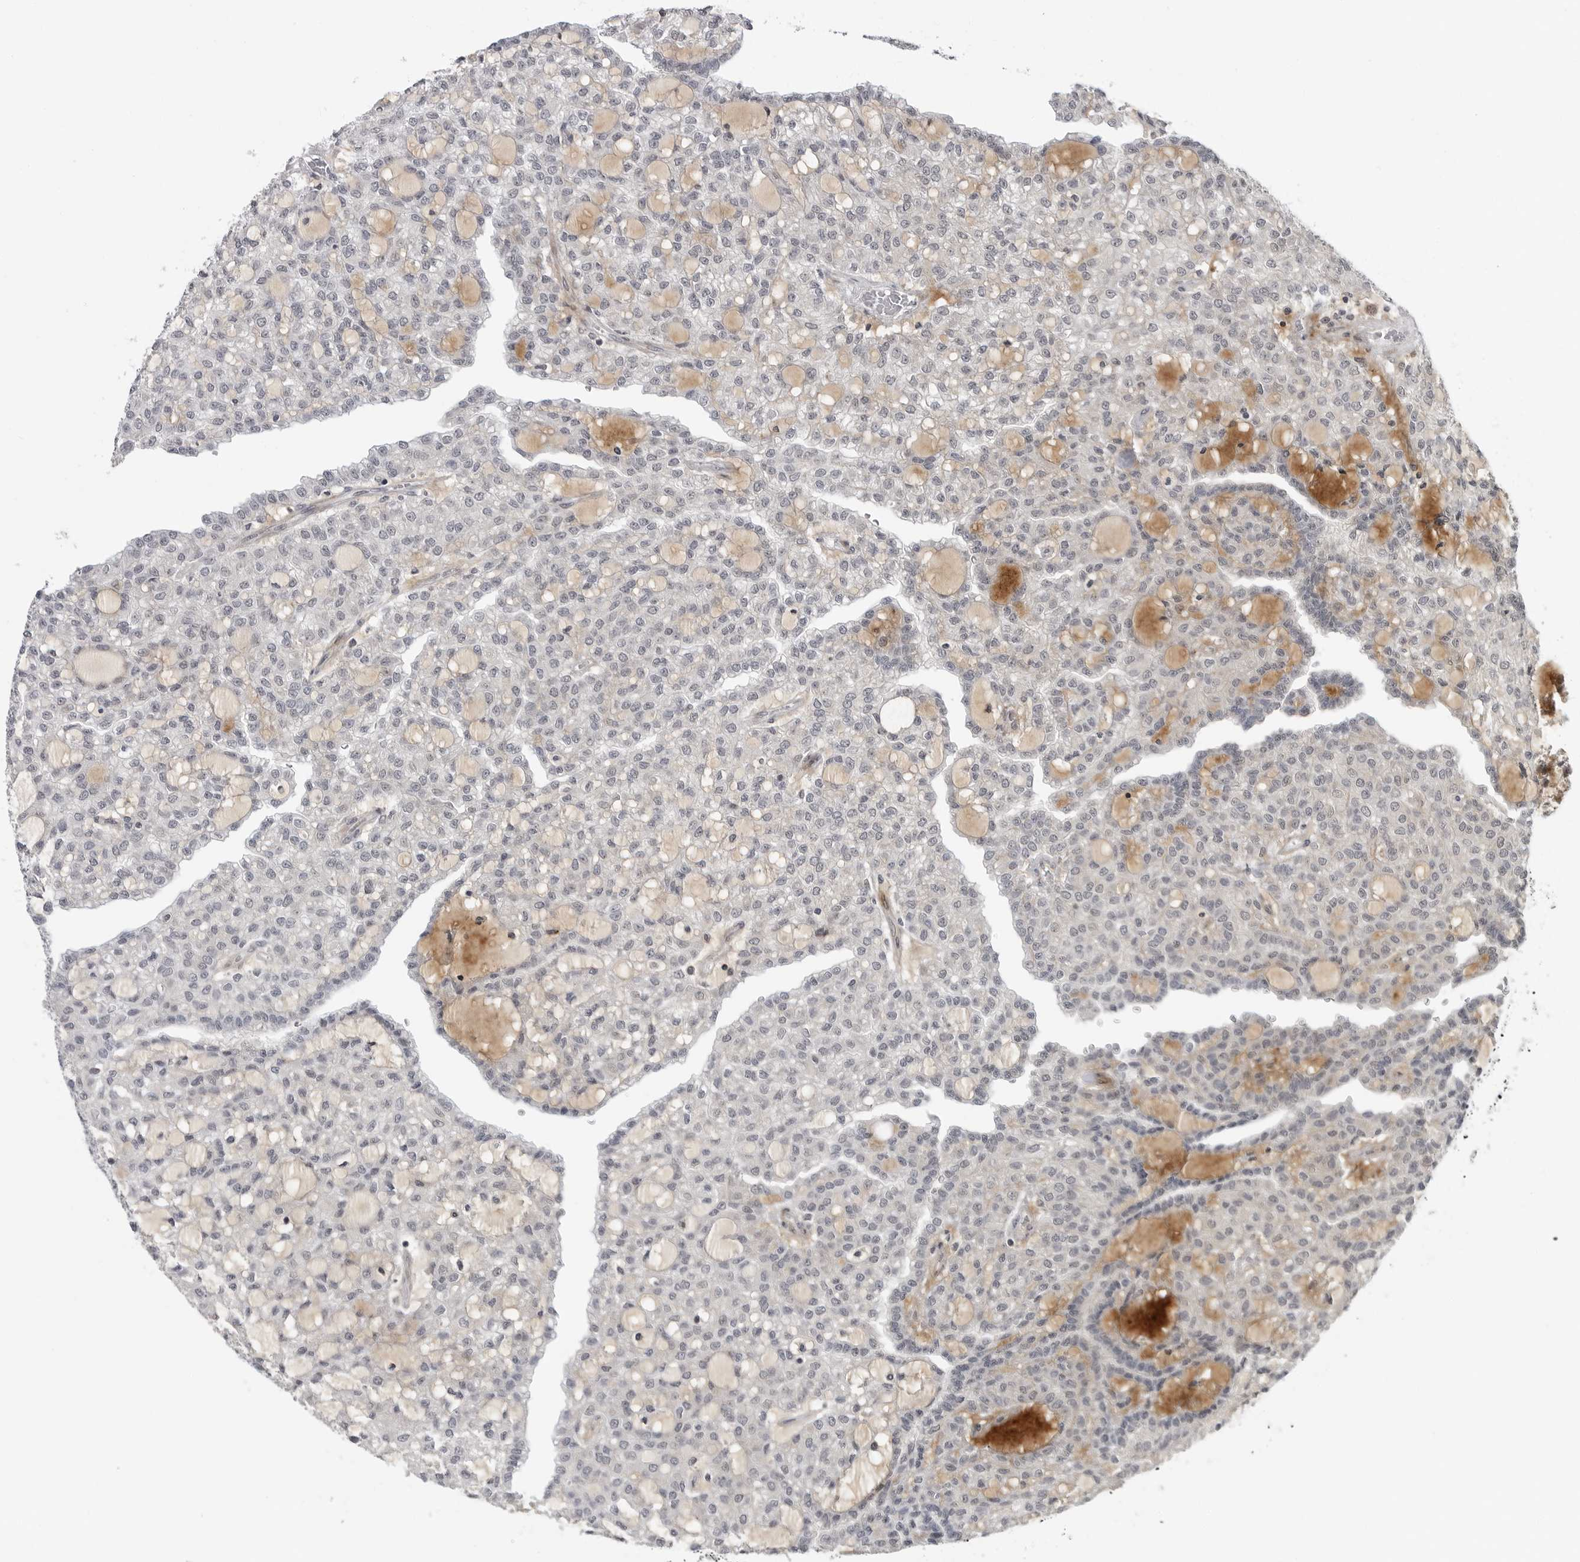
{"staining": {"intensity": "negative", "quantity": "none", "location": "none"}, "tissue": "renal cancer", "cell_type": "Tumor cells", "image_type": "cancer", "snomed": [{"axis": "morphology", "description": "Adenocarcinoma, NOS"}, {"axis": "topography", "description": "Kidney"}], "caption": "A micrograph of human renal adenocarcinoma is negative for staining in tumor cells. (Stains: DAB immunohistochemistry (IHC) with hematoxylin counter stain, Microscopy: brightfield microscopy at high magnification).", "gene": "ADAMTS5", "patient": {"sex": "male", "age": 63}}